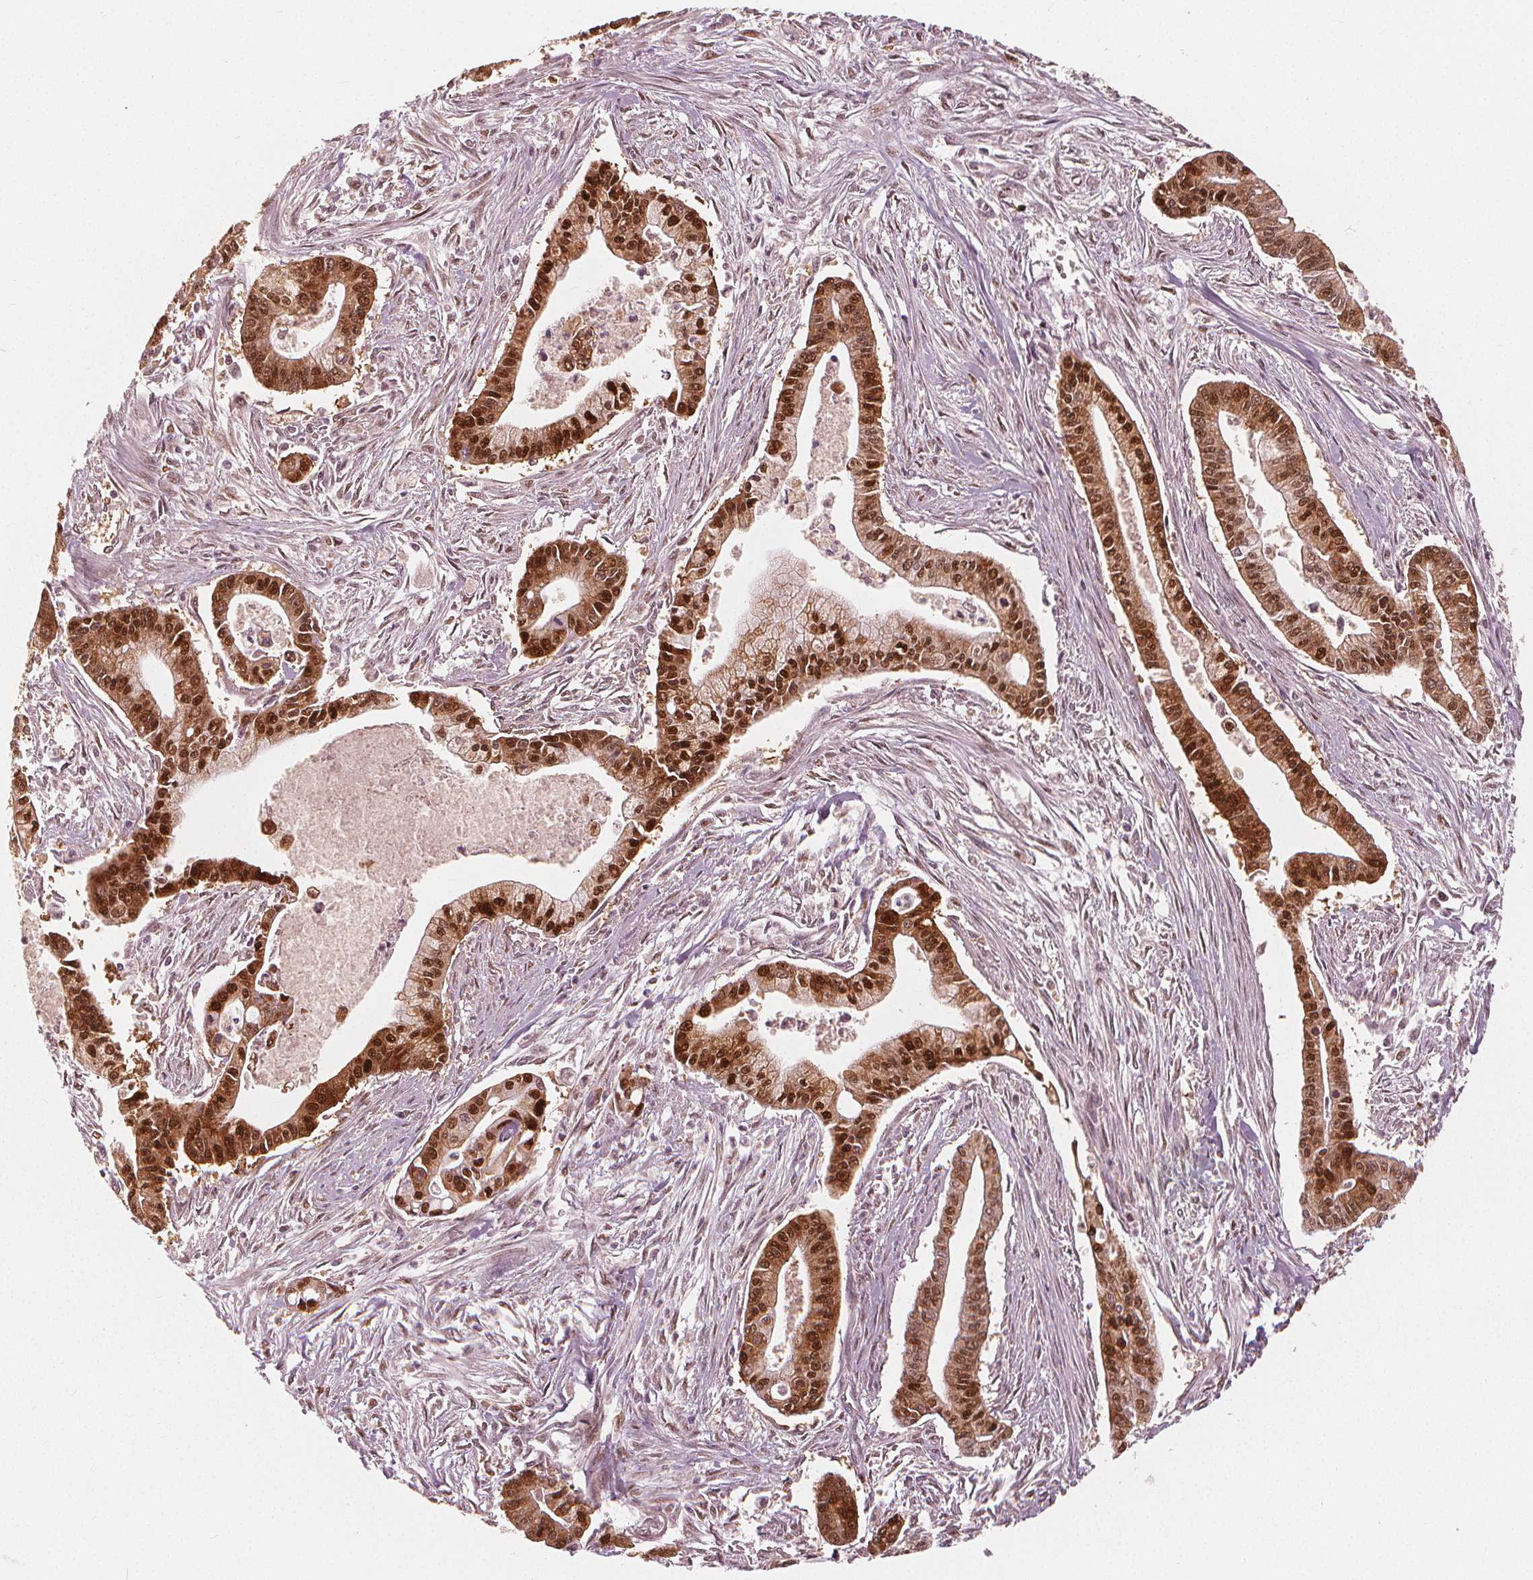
{"staining": {"intensity": "strong", "quantity": ">75%", "location": "cytoplasmic/membranous,nuclear"}, "tissue": "pancreatic cancer", "cell_type": "Tumor cells", "image_type": "cancer", "snomed": [{"axis": "morphology", "description": "Adenocarcinoma, NOS"}, {"axis": "topography", "description": "Pancreas"}], "caption": "An image showing strong cytoplasmic/membranous and nuclear staining in about >75% of tumor cells in pancreatic cancer, as visualized by brown immunohistochemical staining.", "gene": "SQSTM1", "patient": {"sex": "female", "age": 65}}